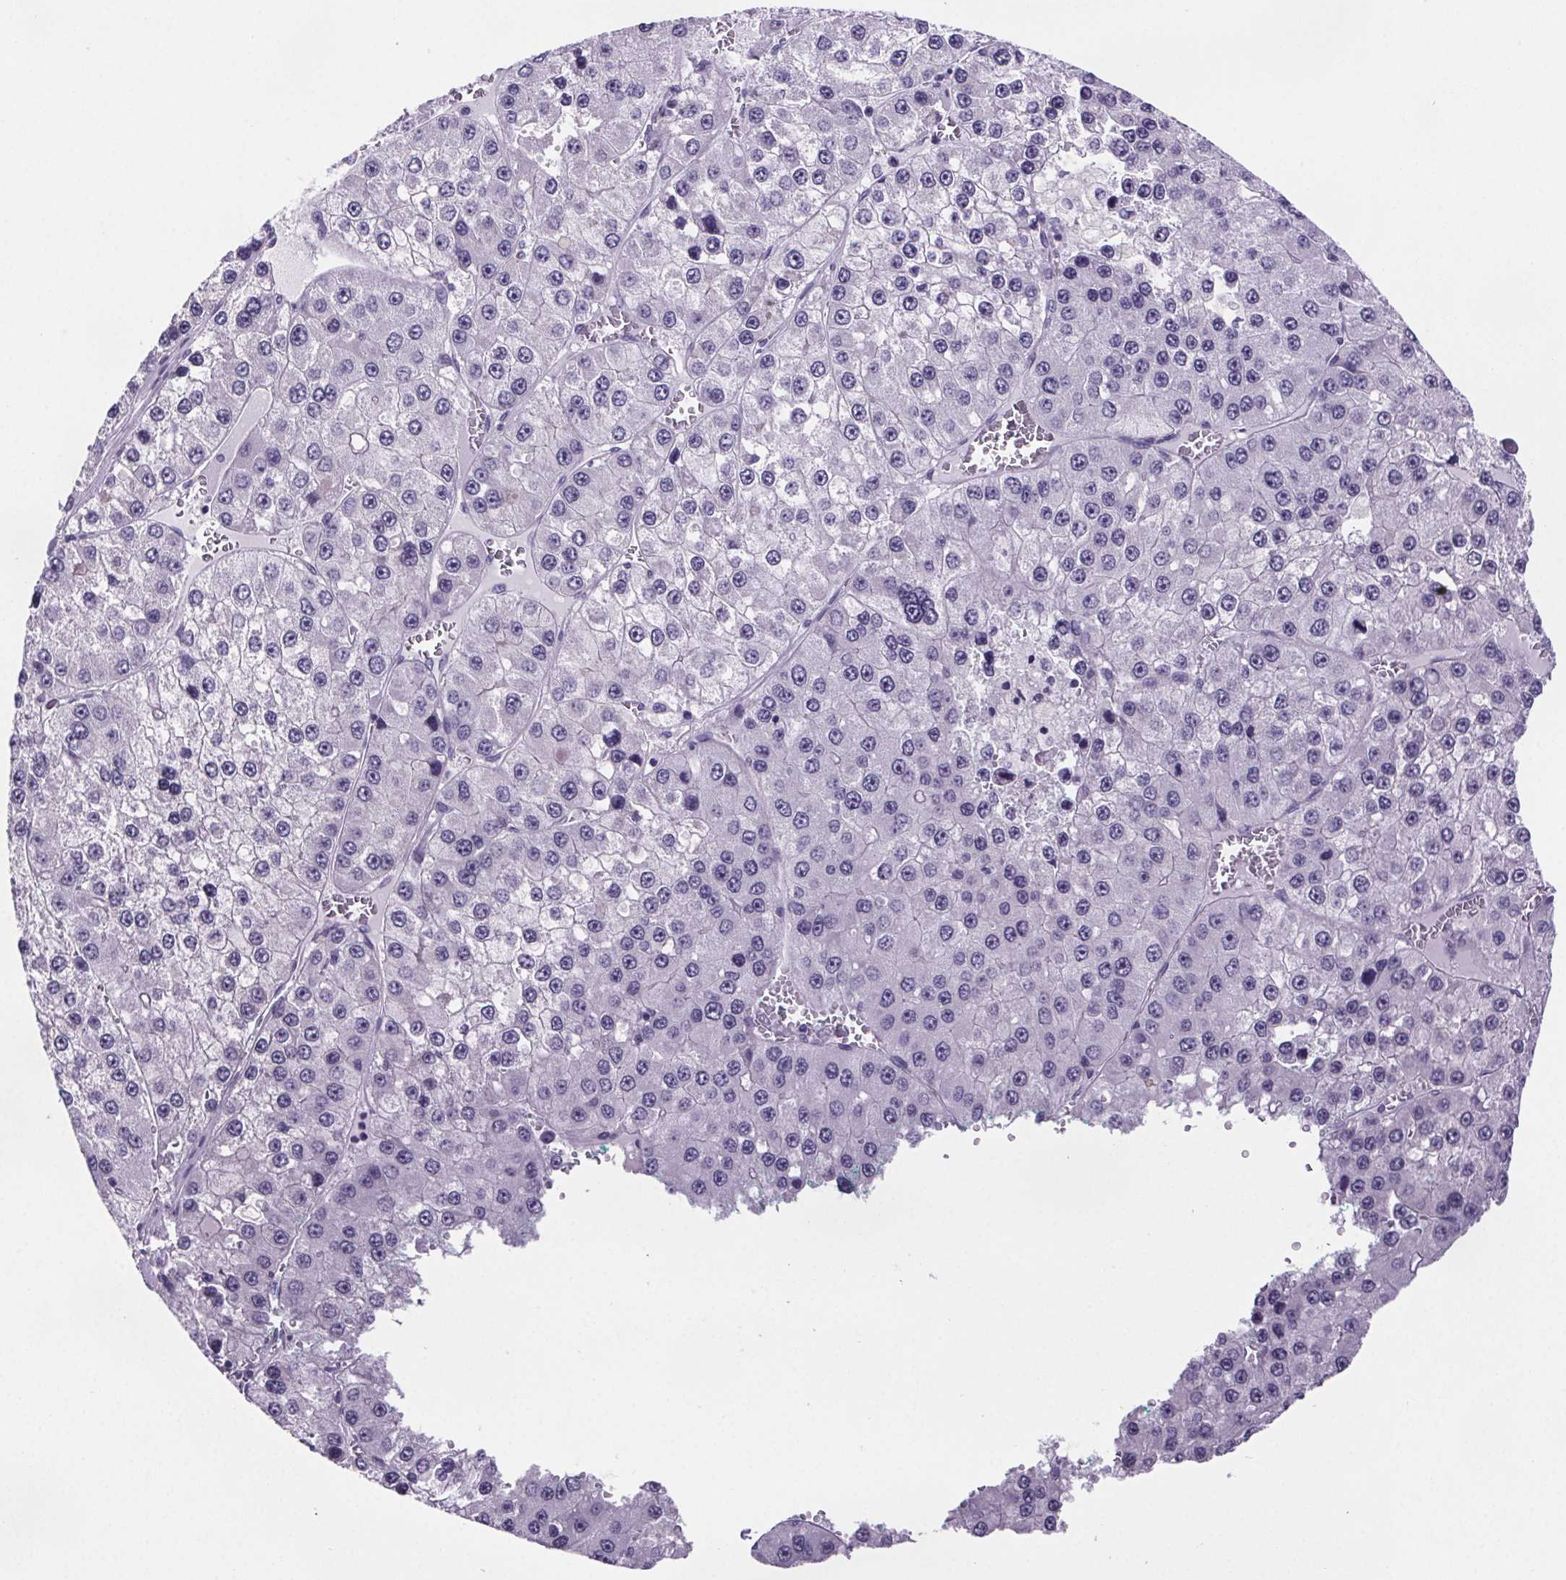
{"staining": {"intensity": "negative", "quantity": "none", "location": "none"}, "tissue": "liver cancer", "cell_type": "Tumor cells", "image_type": "cancer", "snomed": [{"axis": "morphology", "description": "Carcinoma, Hepatocellular, NOS"}, {"axis": "topography", "description": "Liver"}], "caption": "Immunohistochemistry histopathology image of liver hepatocellular carcinoma stained for a protein (brown), which demonstrates no staining in tumor cells.", "gene": "CUBN", "patient": {"sex": "female", "age": 73}}